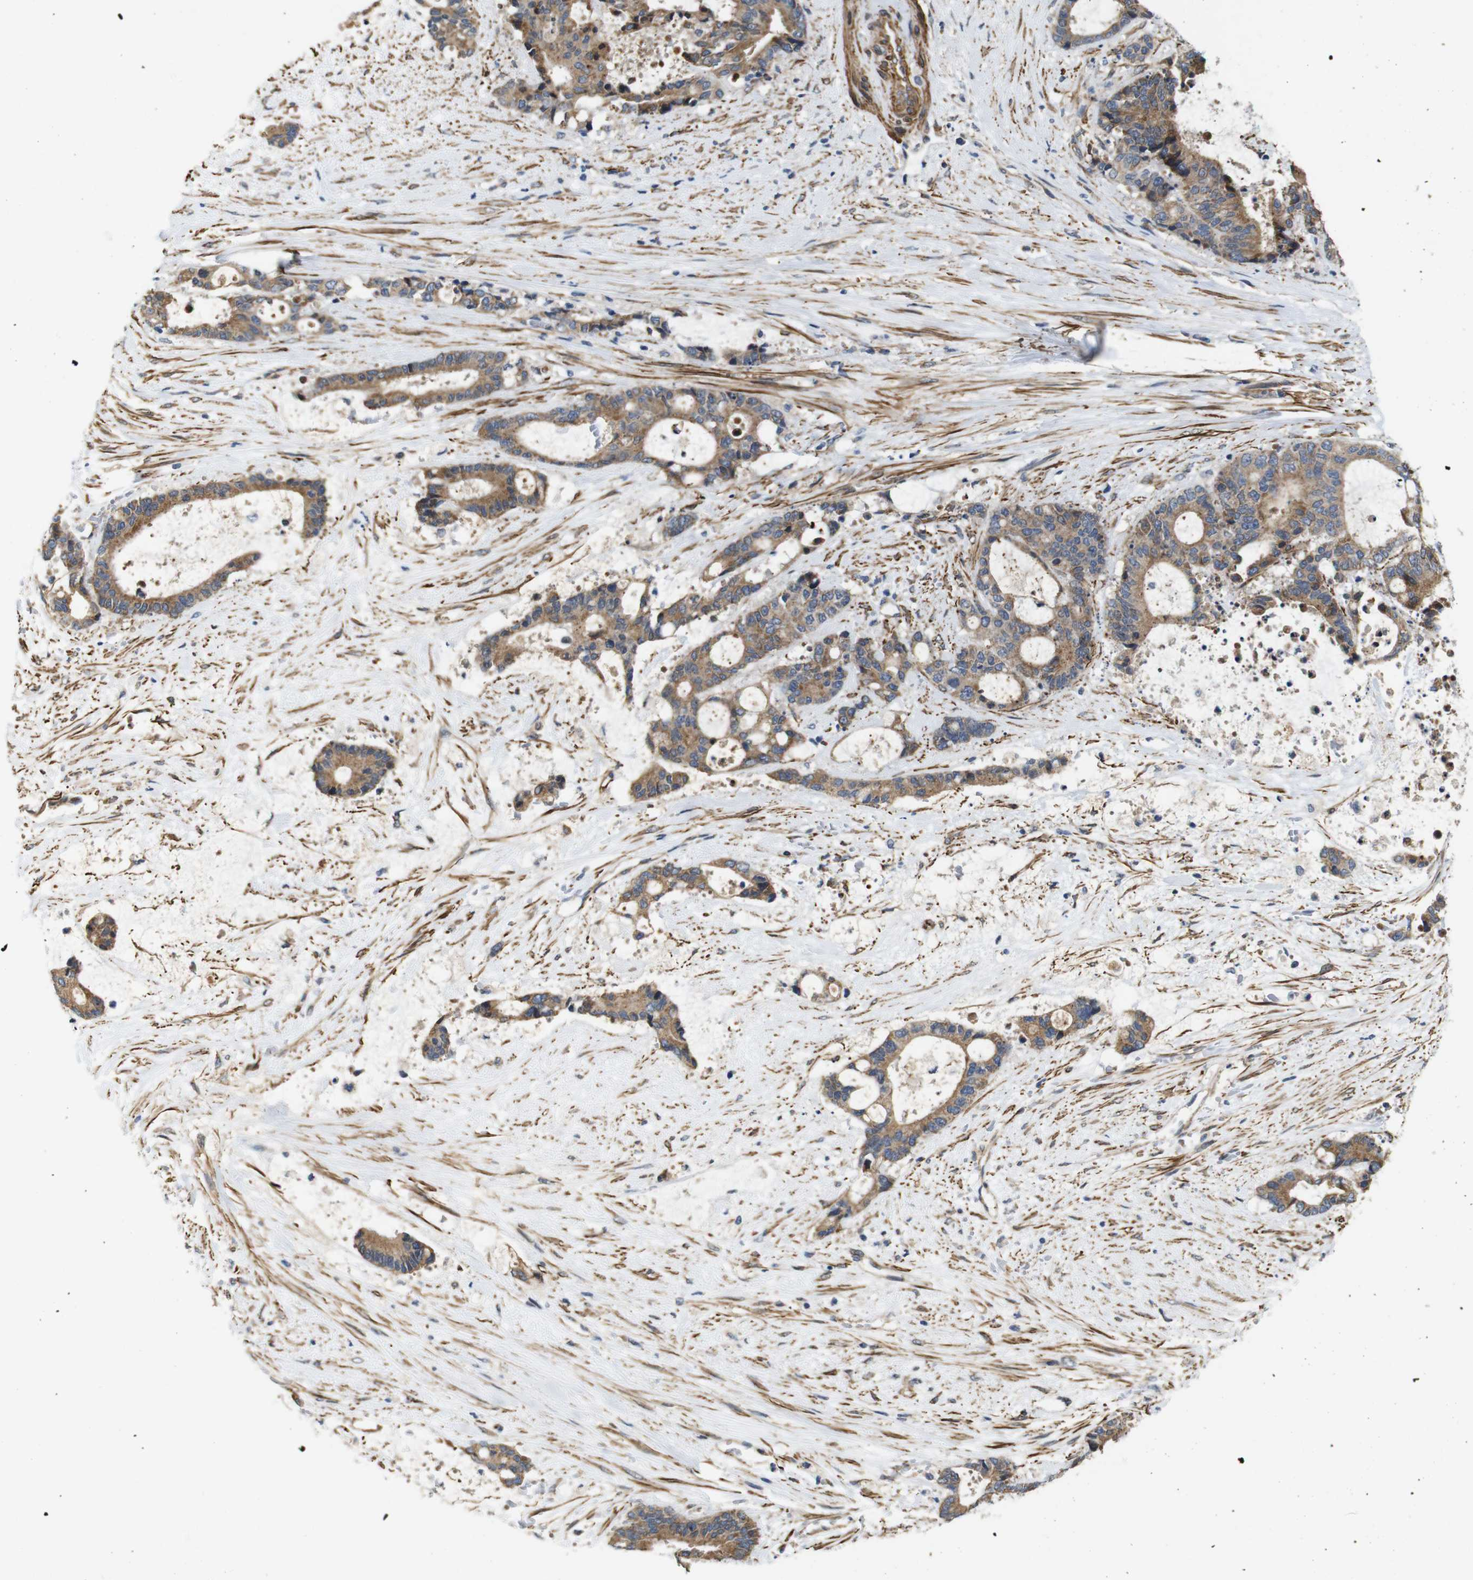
{"staining": {"intensity": "moderate", "quantity": ">75%", "location": "cytoplasmic/membranous"}, "tissue": "liver cancer", "cell_type": "Tumor cells", "image_type": "cancer", "snomed": [{"axis": "morphology", "description": "Normal tissue, NOS"}, {"axis": "morphology", "description": "Cholangiocarcinoma"}, {"axis": "topography", "description": "Liver"}, {"axis": "topography", "description": "Peripheral nerve tissue"}], "caption": "A brown stain labels moderate cytoplasmic/membranous positivity of a protein in liver cancer tumor cells.", "gene": "GGT7", "patient": {"sex": "female", "age": 73}}